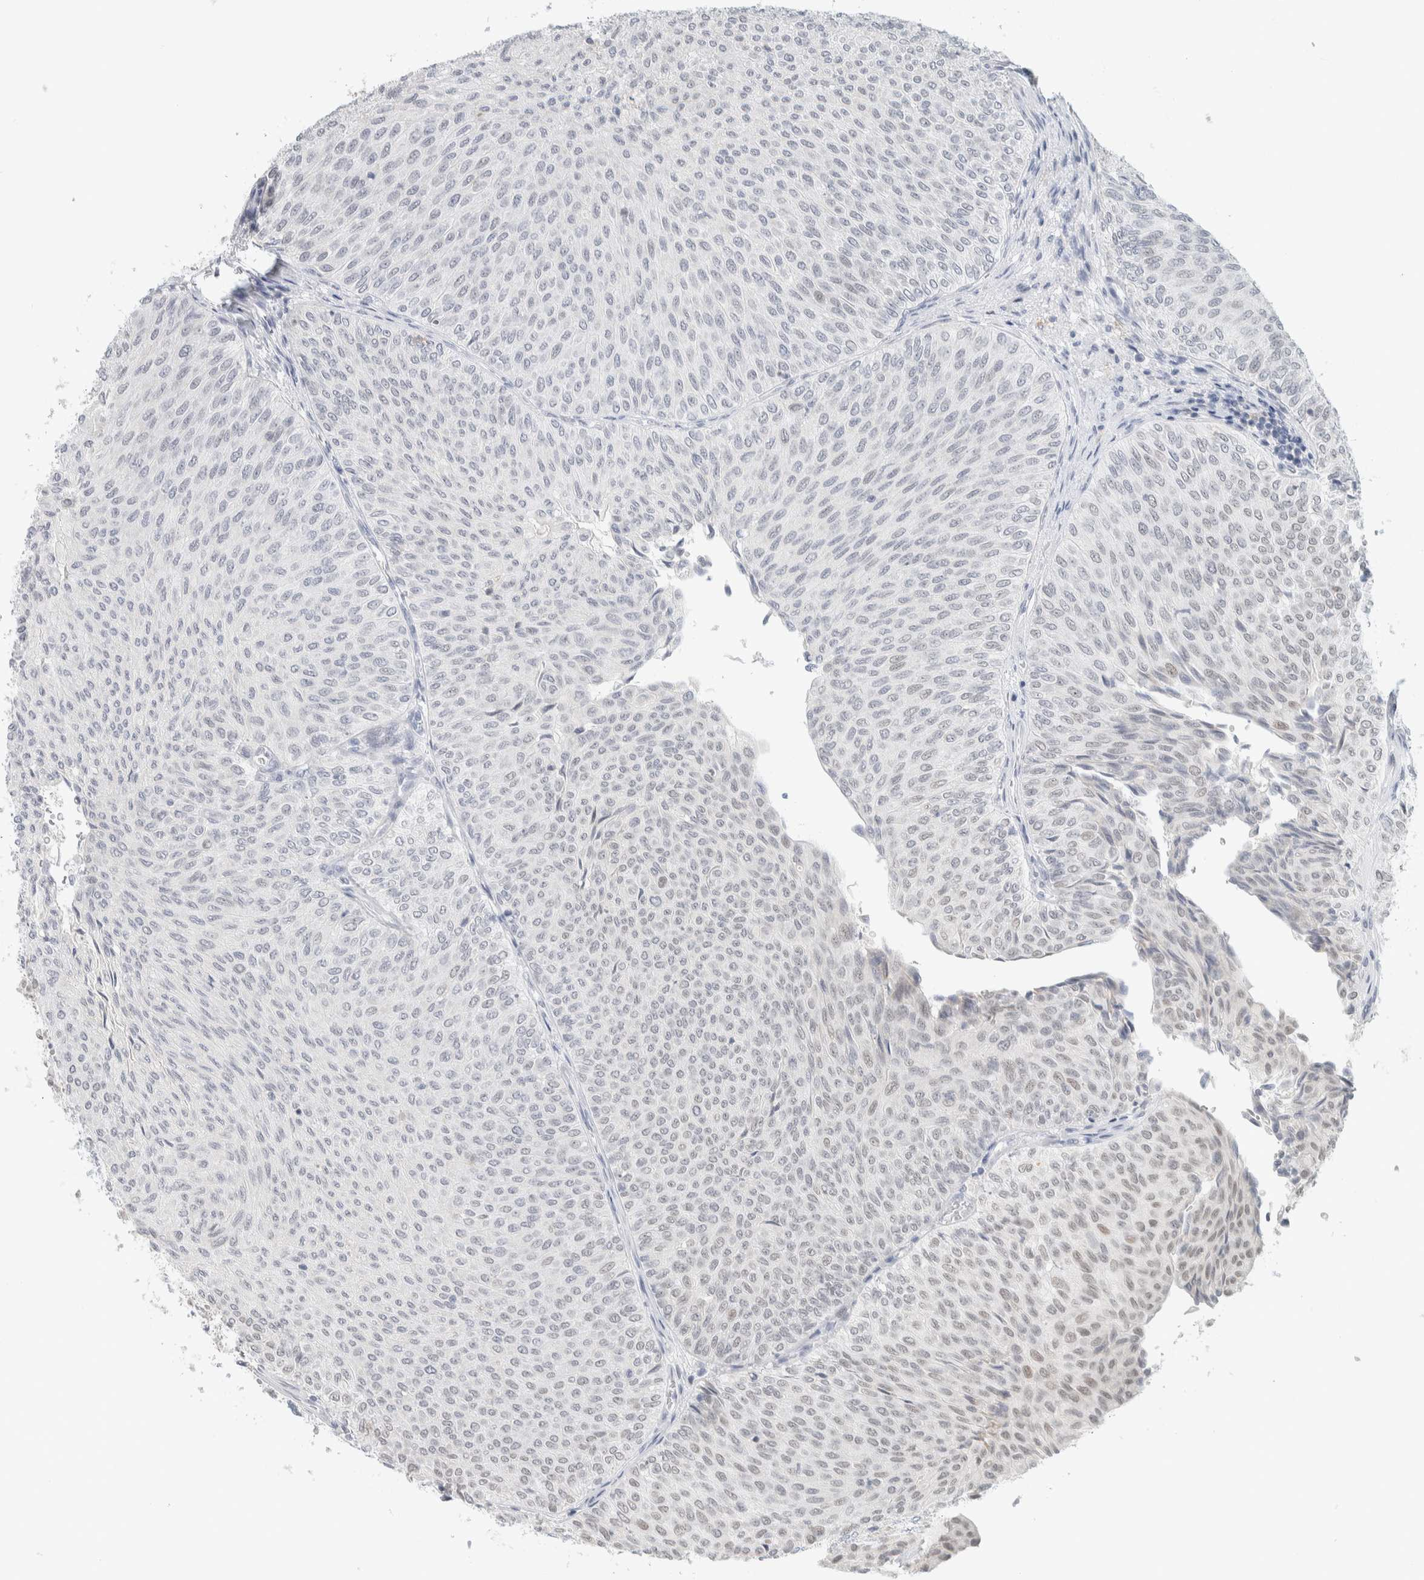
{"staining": {"intensity": "negative", "quantity": "none", "location": "none"}, "tissue": "urothelial cancer", "cell_type": "Tumor cells", "image_type": "cancer", "snomed": [{"axis": "morphology", "description": "Urothelial carcinoma, Low grade"}, {"axis": "topography", "description": "Urinary bladder"}], "caption": "Immunohistochemistry (IHC) histopathology image of neoplastic tissue: urothelial cancer stained with DAB (3,3'-diaminobenzidine) displays no significant protein expression in tumor cells.", "gene": "CDH17", "patient": {"sex": "male", "age": 78}}